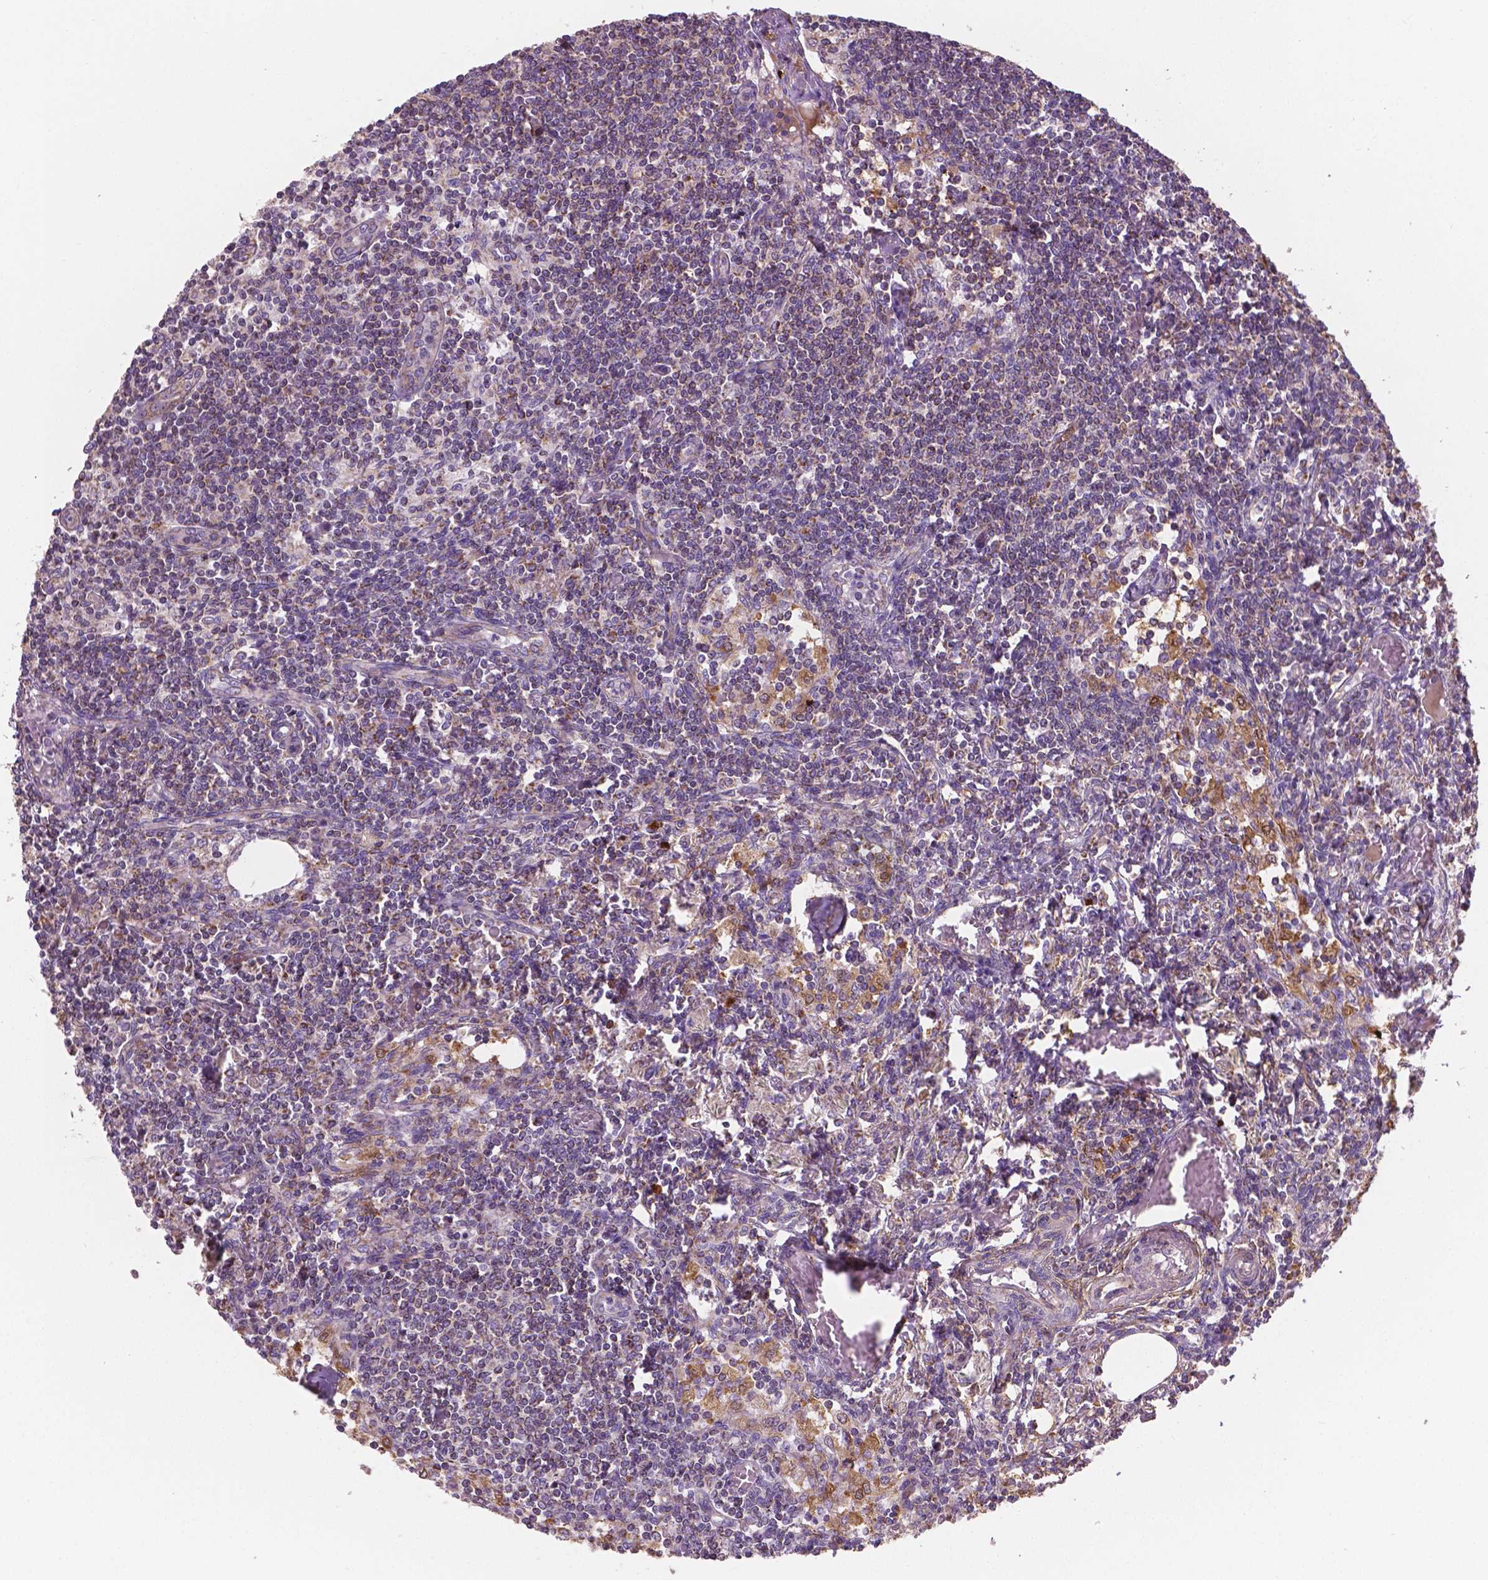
{"staining": {"intensity": "moderate", "quantity": "<25%", "location": "cytoplasmic/membranous"}, "tissue": "lymph node", "cell_type": "Germinal center cells", "image_type": "normal", "snomed": [{"axis": "morphology", "description": "Normal tissue, NOS"}, {"axis": "topography", "description": "Lymph node"}], "caption": "Immunohistochemistry (IHC) (DAB) staining of benign lymph node reveals moderate cytoplasmic/membranous protein positivity in approximately <25% of germinal center cells.", "gene": "TCAF1", "patient": {"sex": "female", "age": 69}}